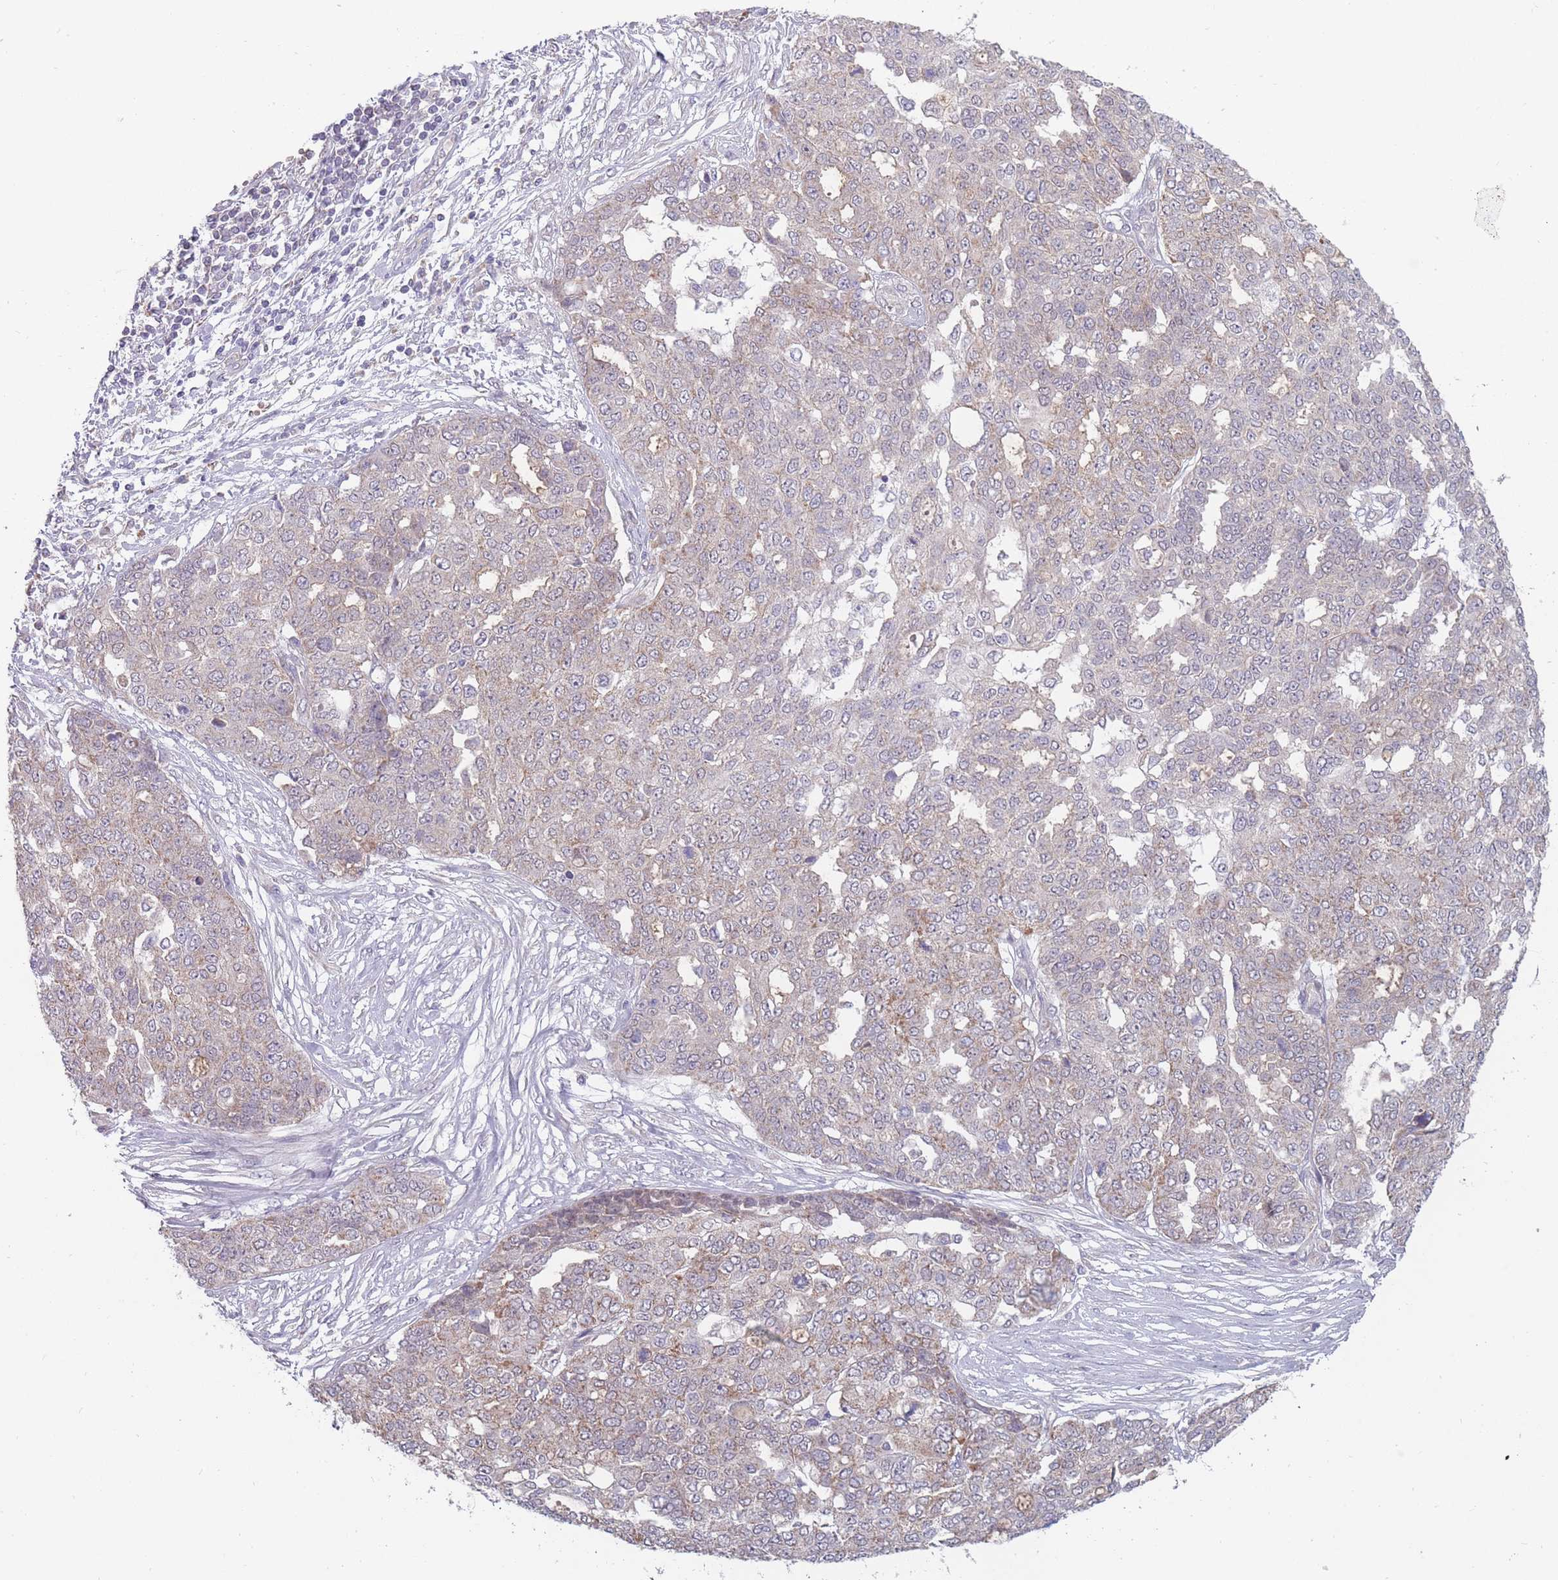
{"staining": {"intensity": "weak", "quantity": ">75%", "location": "cytoplasmic/membranous"}, "tissue": "ovarian cancer", "cell_type": "Tumor cells", "image_type": "cancer", "snomed": [{"axis": "morphology", "description": "Cystadenocarcinoma, serous, NOS"}, {"axis": "topography", "description": "Soft tissue"}, {"axis": "topography", "description": "Ovary"}], "caption": "Immunohistochemical staining of ovarian cancer (serous cystadenocarcinoma) shows low levels of weak cytoplasmic/membranous protein staining in approximately >75% of tumor cells.", "gene": "PEX7", "patient": {"sex": "female", "age": 57}}